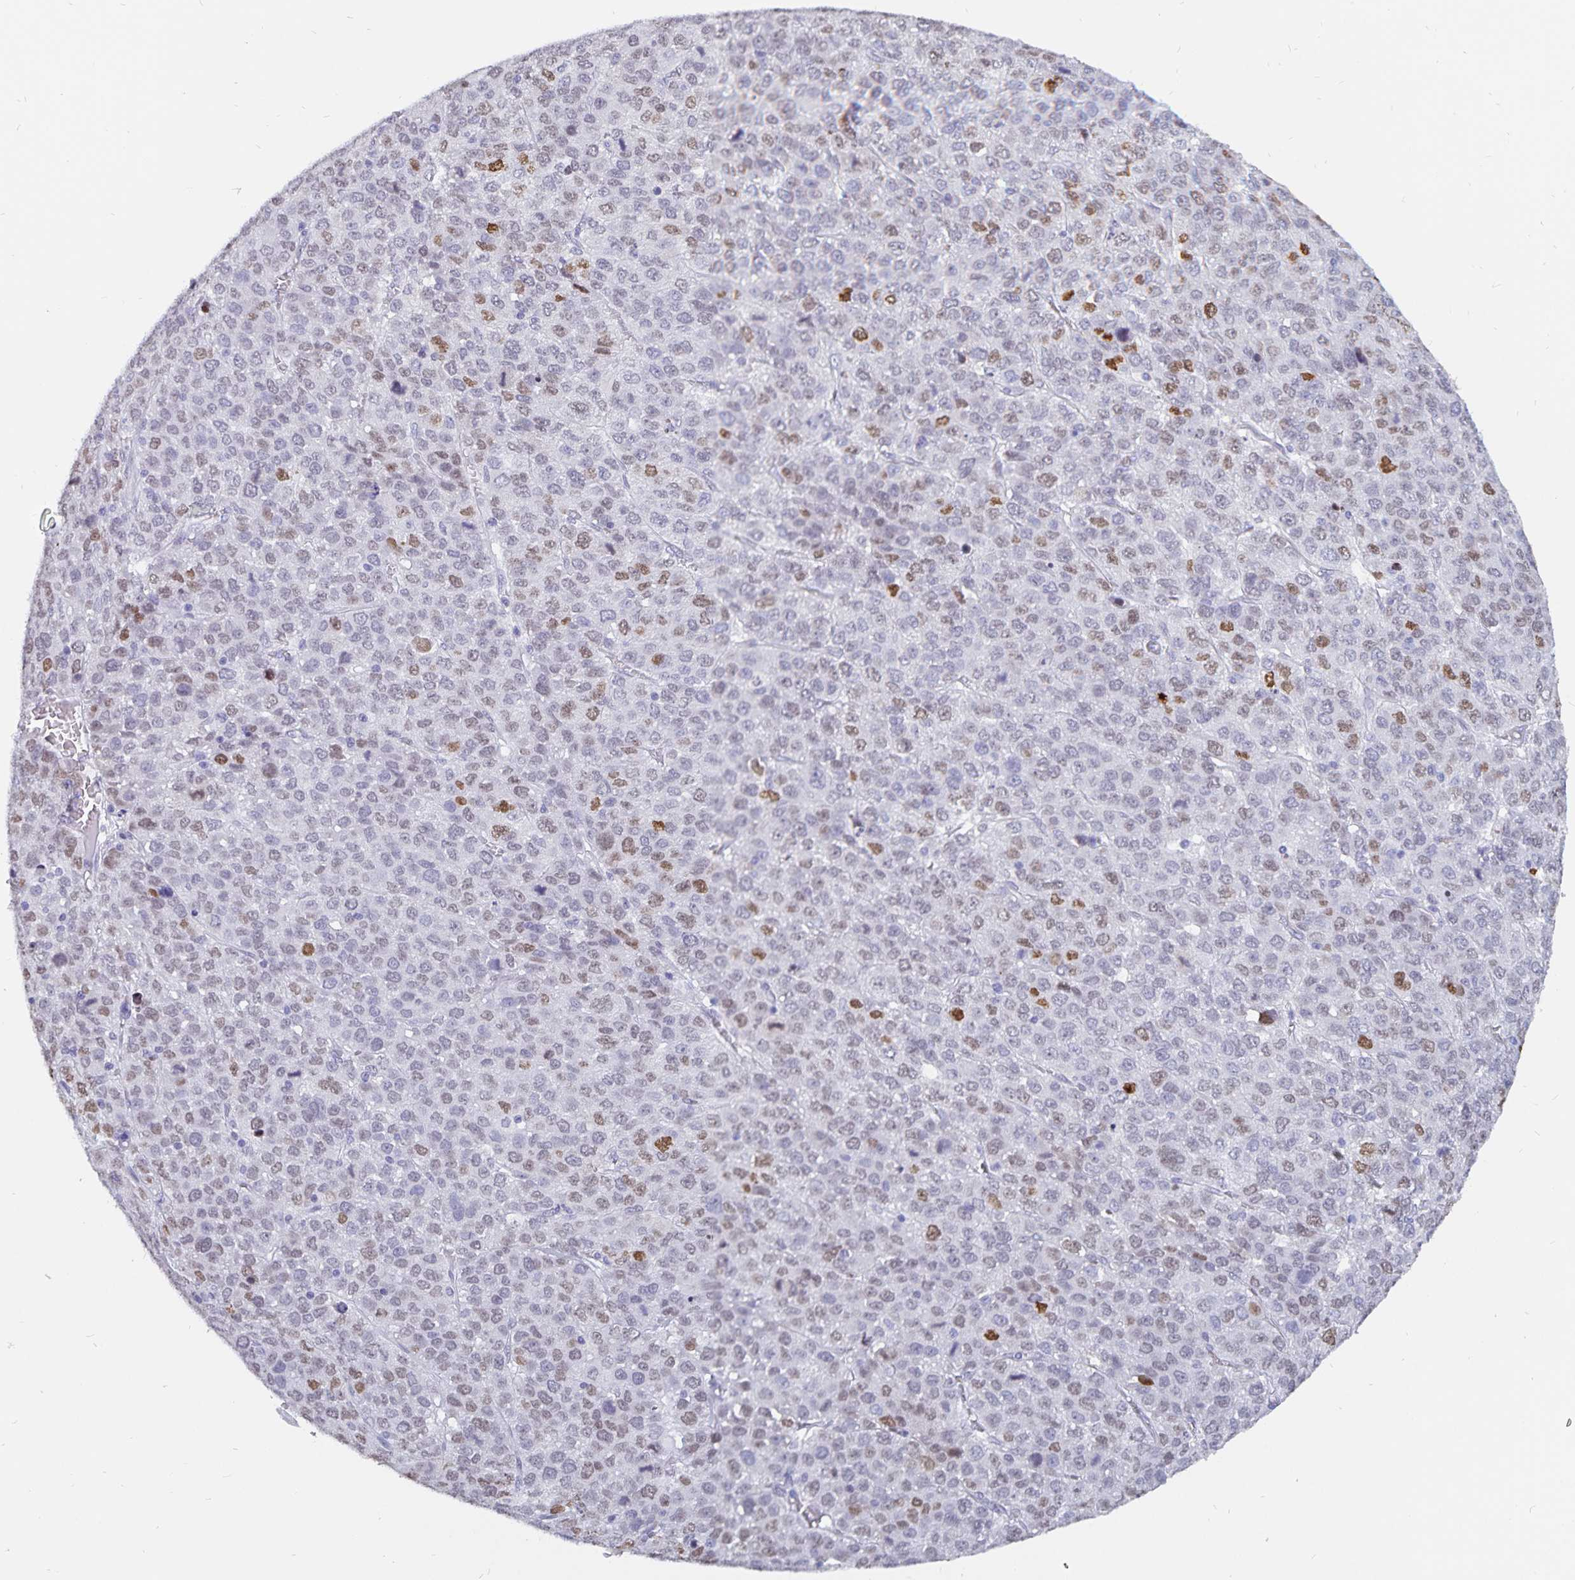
{"staining": {"intensity": "moderate", "quantity": "<25%", "location": "nuclear"}, "tissue": "liver cancer", "cell_type": "Tumor cells", "image_type": "cancer", "snomed": [{"axis": "morphology", "description": "Carcinoma, Hepatocellular, NOS"}, {"axis": "topography", "description": "Liver"}], "caption": "IHC (DAB (3,3'-diaminobenzidine)) staining of human liver cancer exhibits moderate nuclear protein staining in approximately <25% of tumor cells. (DAB (3,3'-diaminobenzidine) IHC with brightfield microscopy, high magnification).", "gene": "HMGB3", "patient": {"sex": "male", "age": 69}}